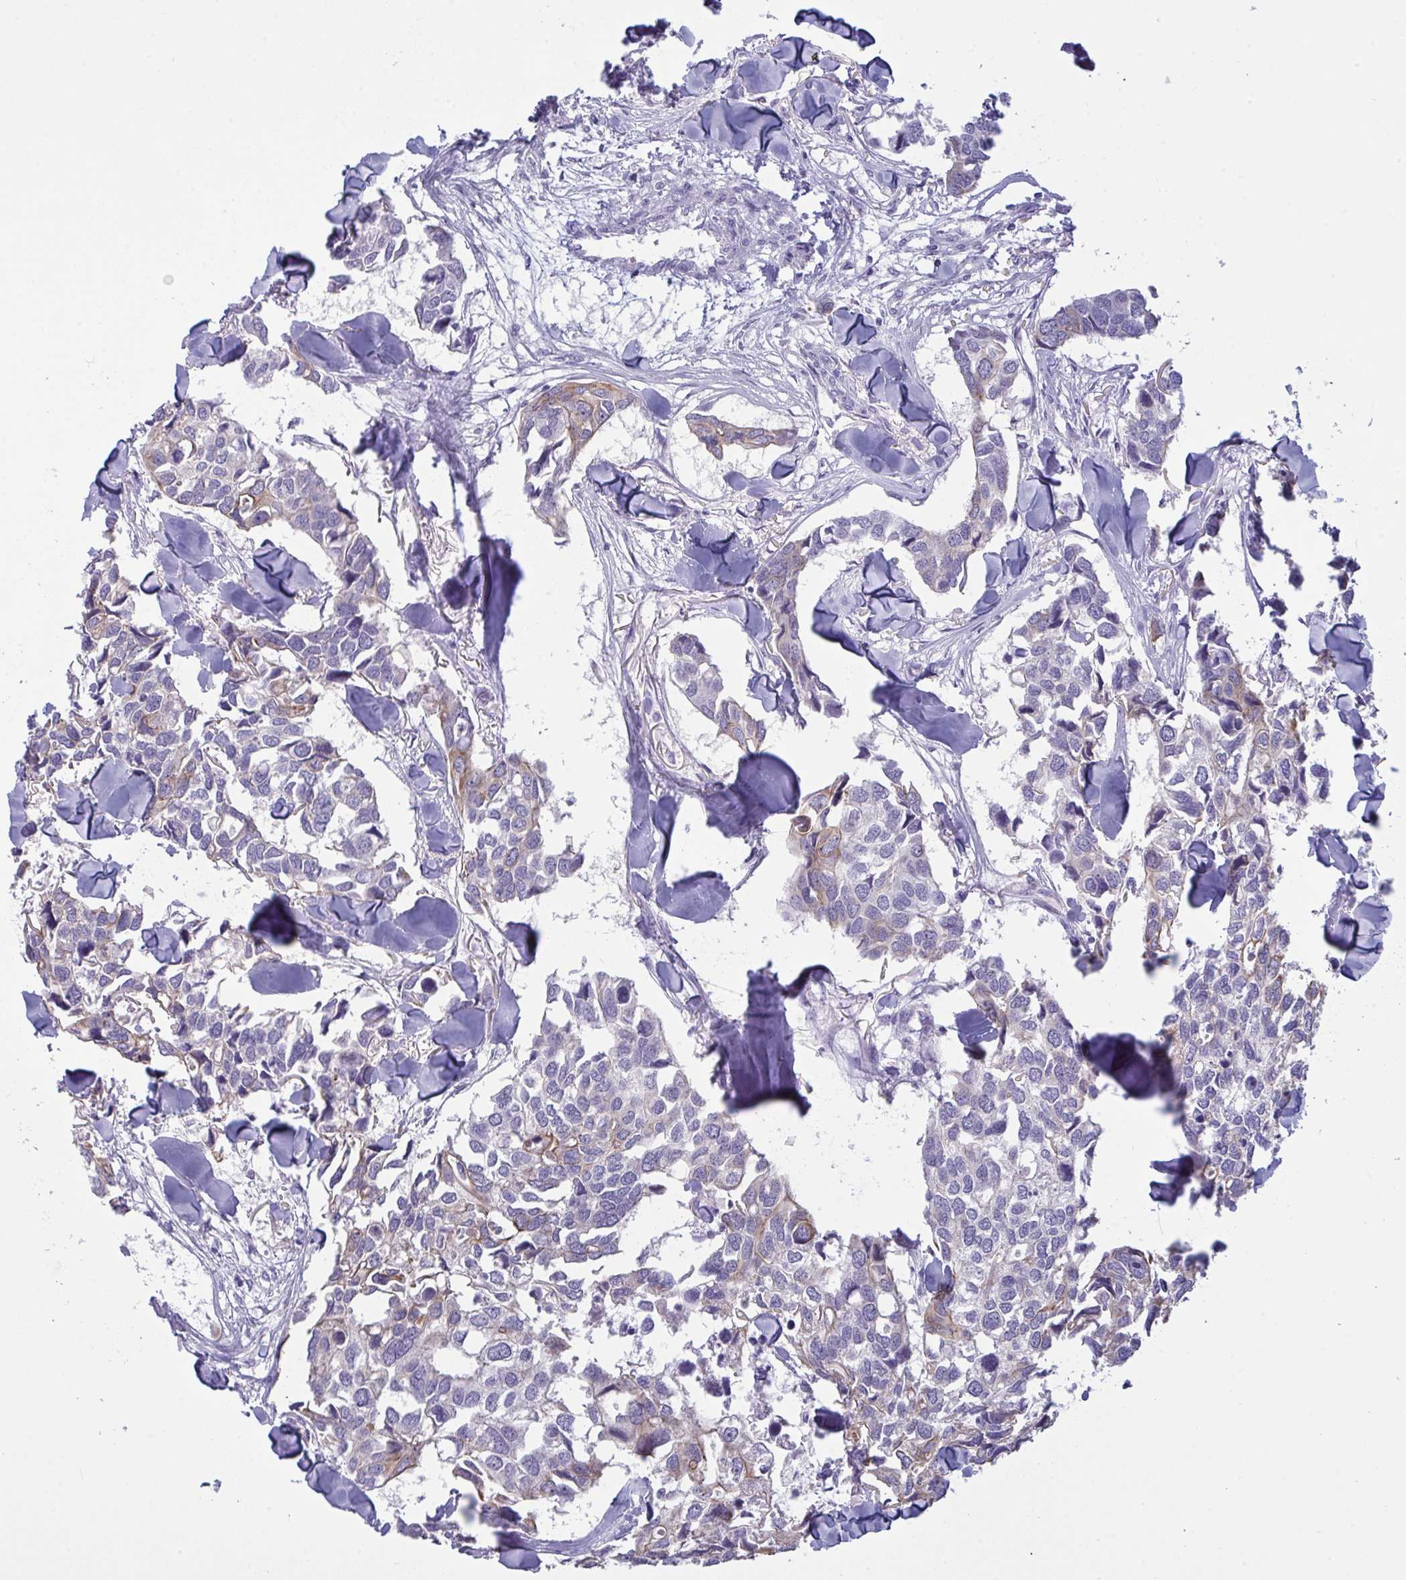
{"staining": {"intensity": "weak", "quantity": "<25%", "location": "cytoplasmic/membranous"}, "tissue": "breast cancer", "cell_type": "Tumor cells", "image_type": "cancer", "snomed": [{"axis": "morphology", "description": "Duct carcinoma"}, {"axis": "topography", "description": "Breast"}], "caption": "The micrograph exhibits no significant positivity in tumor cells of breast intraductal carcinoma.", "gene": "TENT5D", "patient": {"sex": "female", "age": 83}}